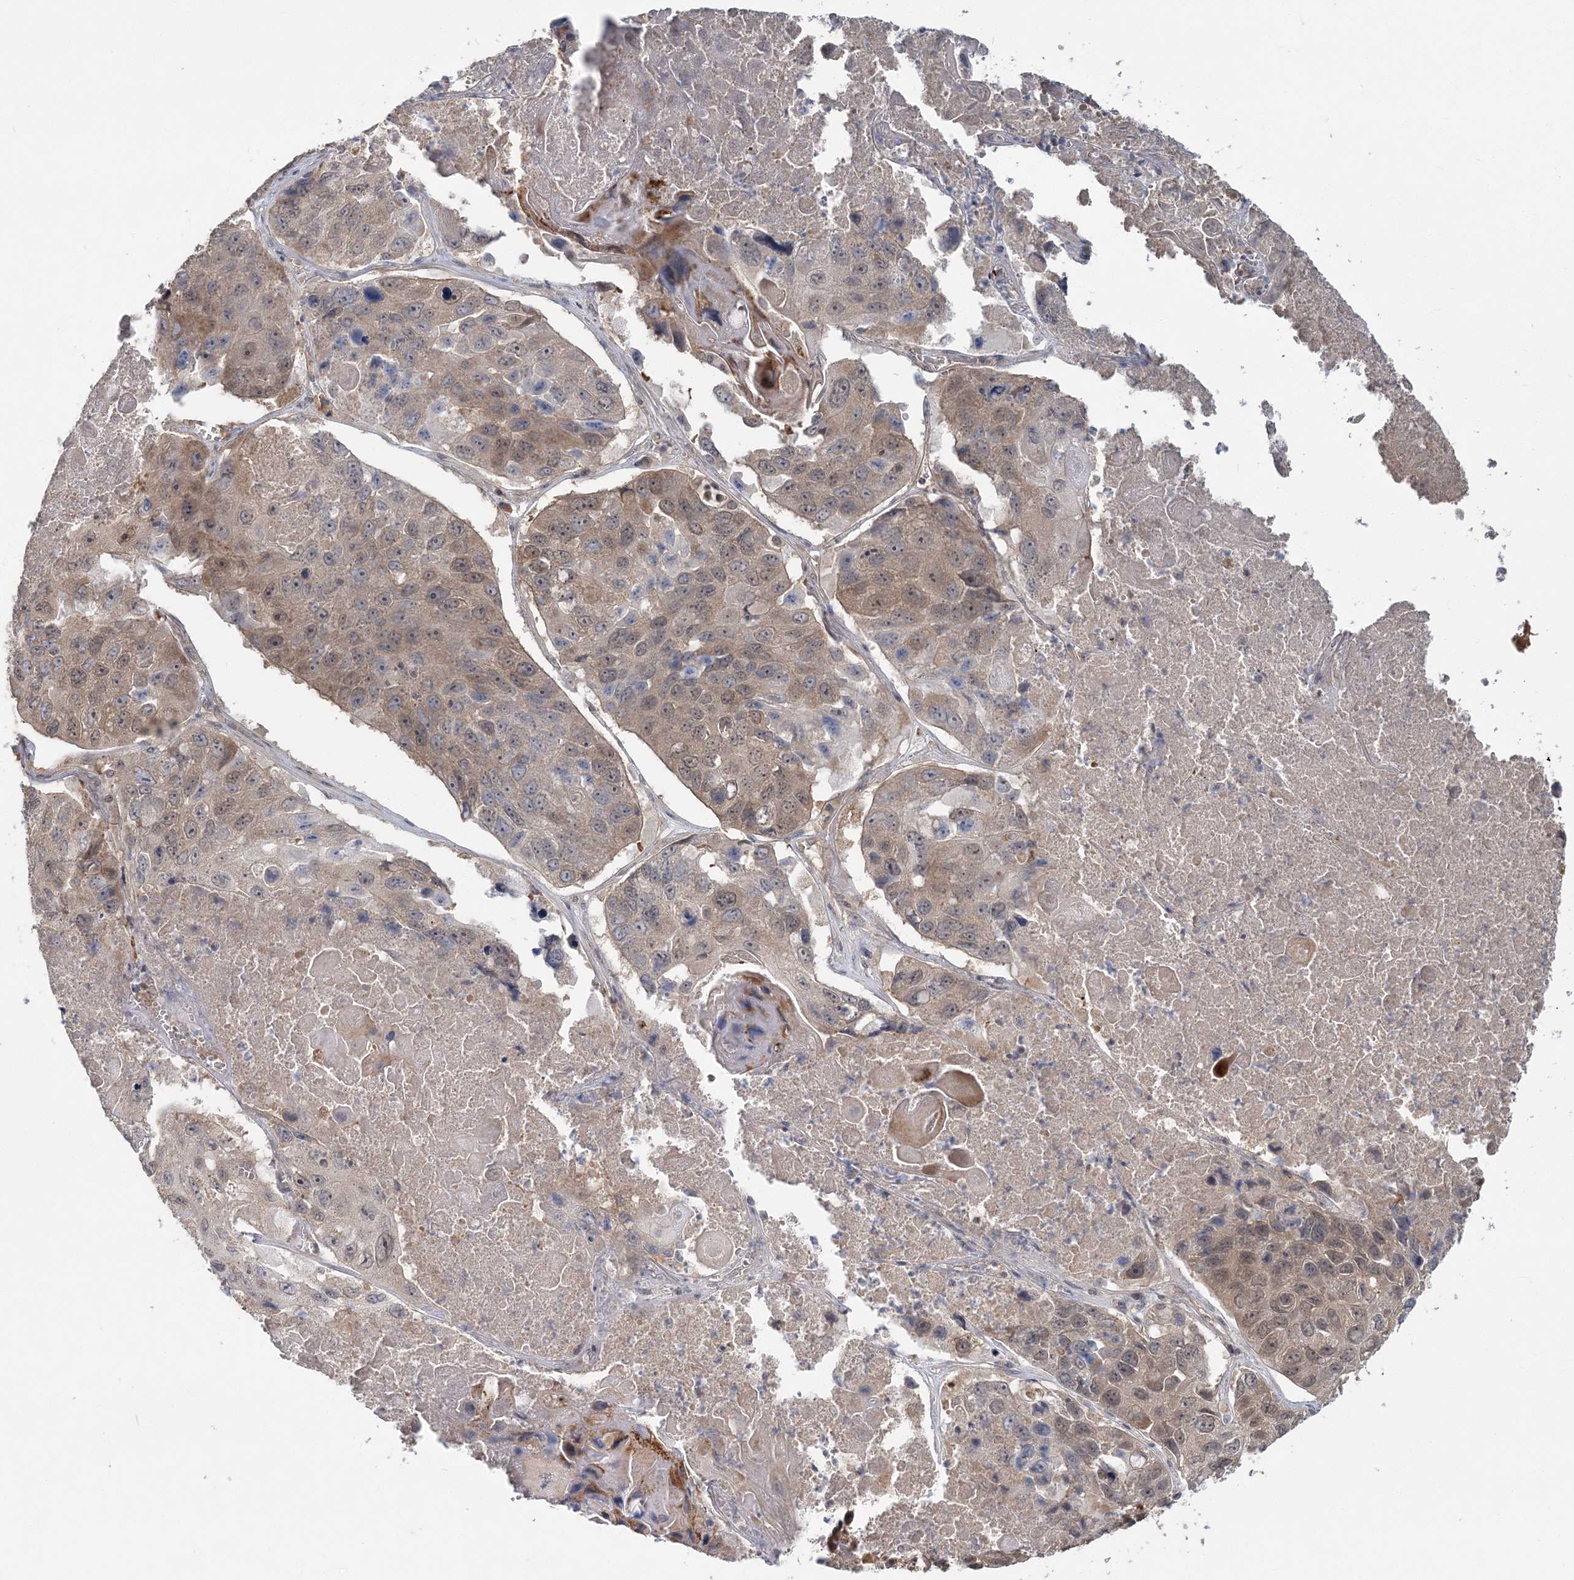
{"staining": {"intensity": "weak", "quantity": ">75%", "location": "cytoplasmic/membranous,nuclear"}, "tissue": "lung cancer", "cell_type": "Tumor cells", "image_type": "cancer", "snomed": [{"axis": "morphology", "description": "Squamous cell carcinoma, NOS"}, {"axis": "topography", "description": "Lung"}], "caption": "High-power microscopy captured an IHC photomicrograph of lung cancer, revealing weak cytoplasmic/membranous and nuclear positivity in about >75% of tumor cells.", "gene": "RNF25", "patient": {"sex": "male", "age": 61}}